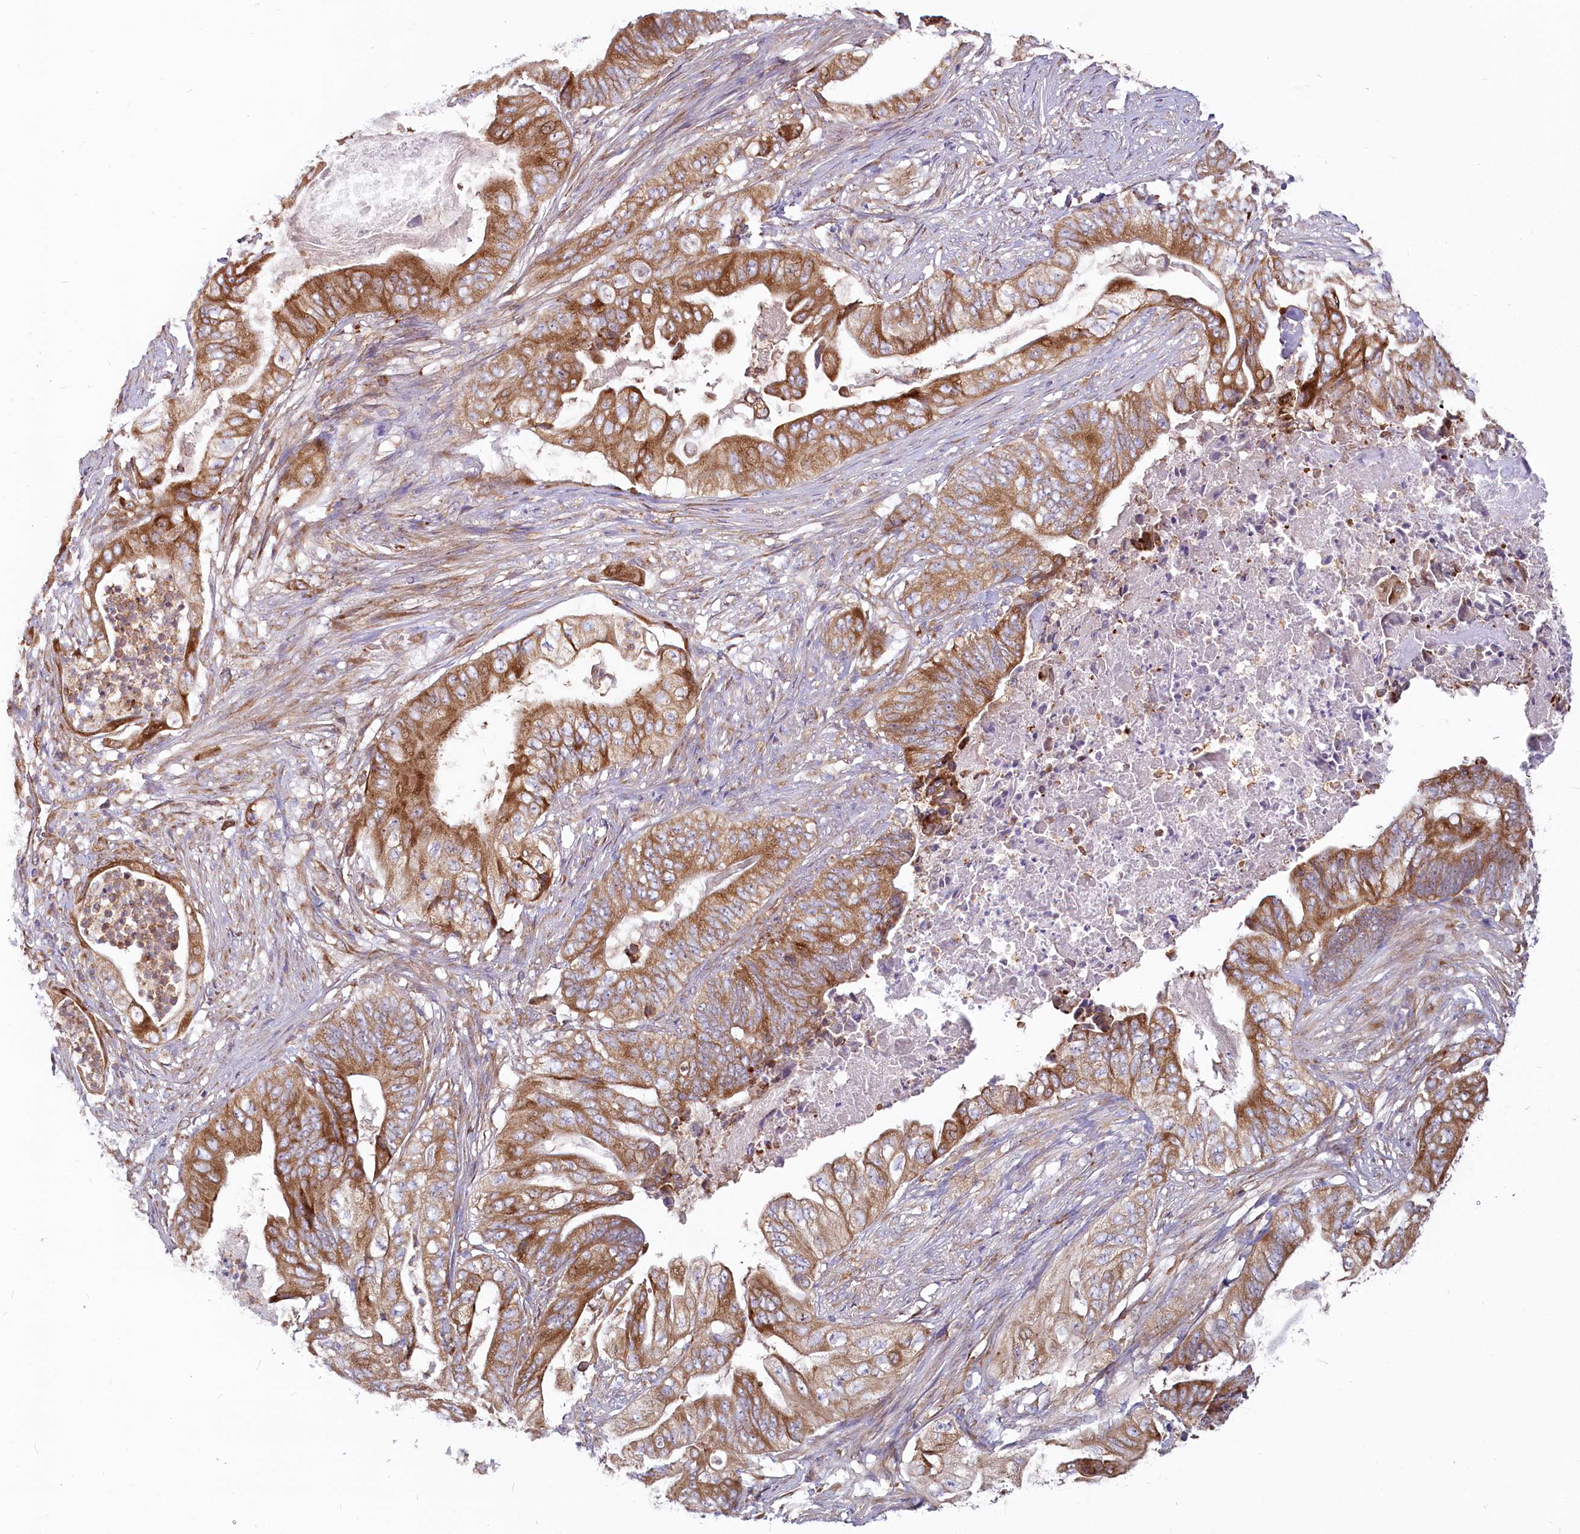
{"staining": {"intensity": "moderate", "quantity": ">75%", "location": "cytoplasmic/membranous"}, "tissue": "stomach cancer", "cell_type": "Tumor cells", "image_type": "cancer", "snomed": [{"axis": "morphology", "description": "Adenocarcinoma, NOS"}, {"axis": "topography", "description": "Stomach"}], "caption": "Protein staining of adenocarcinoma (stomach) tissue displays moderate cytoplasmic/membranous staining in approximately >75% of tumor cells.", "gene": "HARS2", "patient": {"sex": "female", "age": 73}}